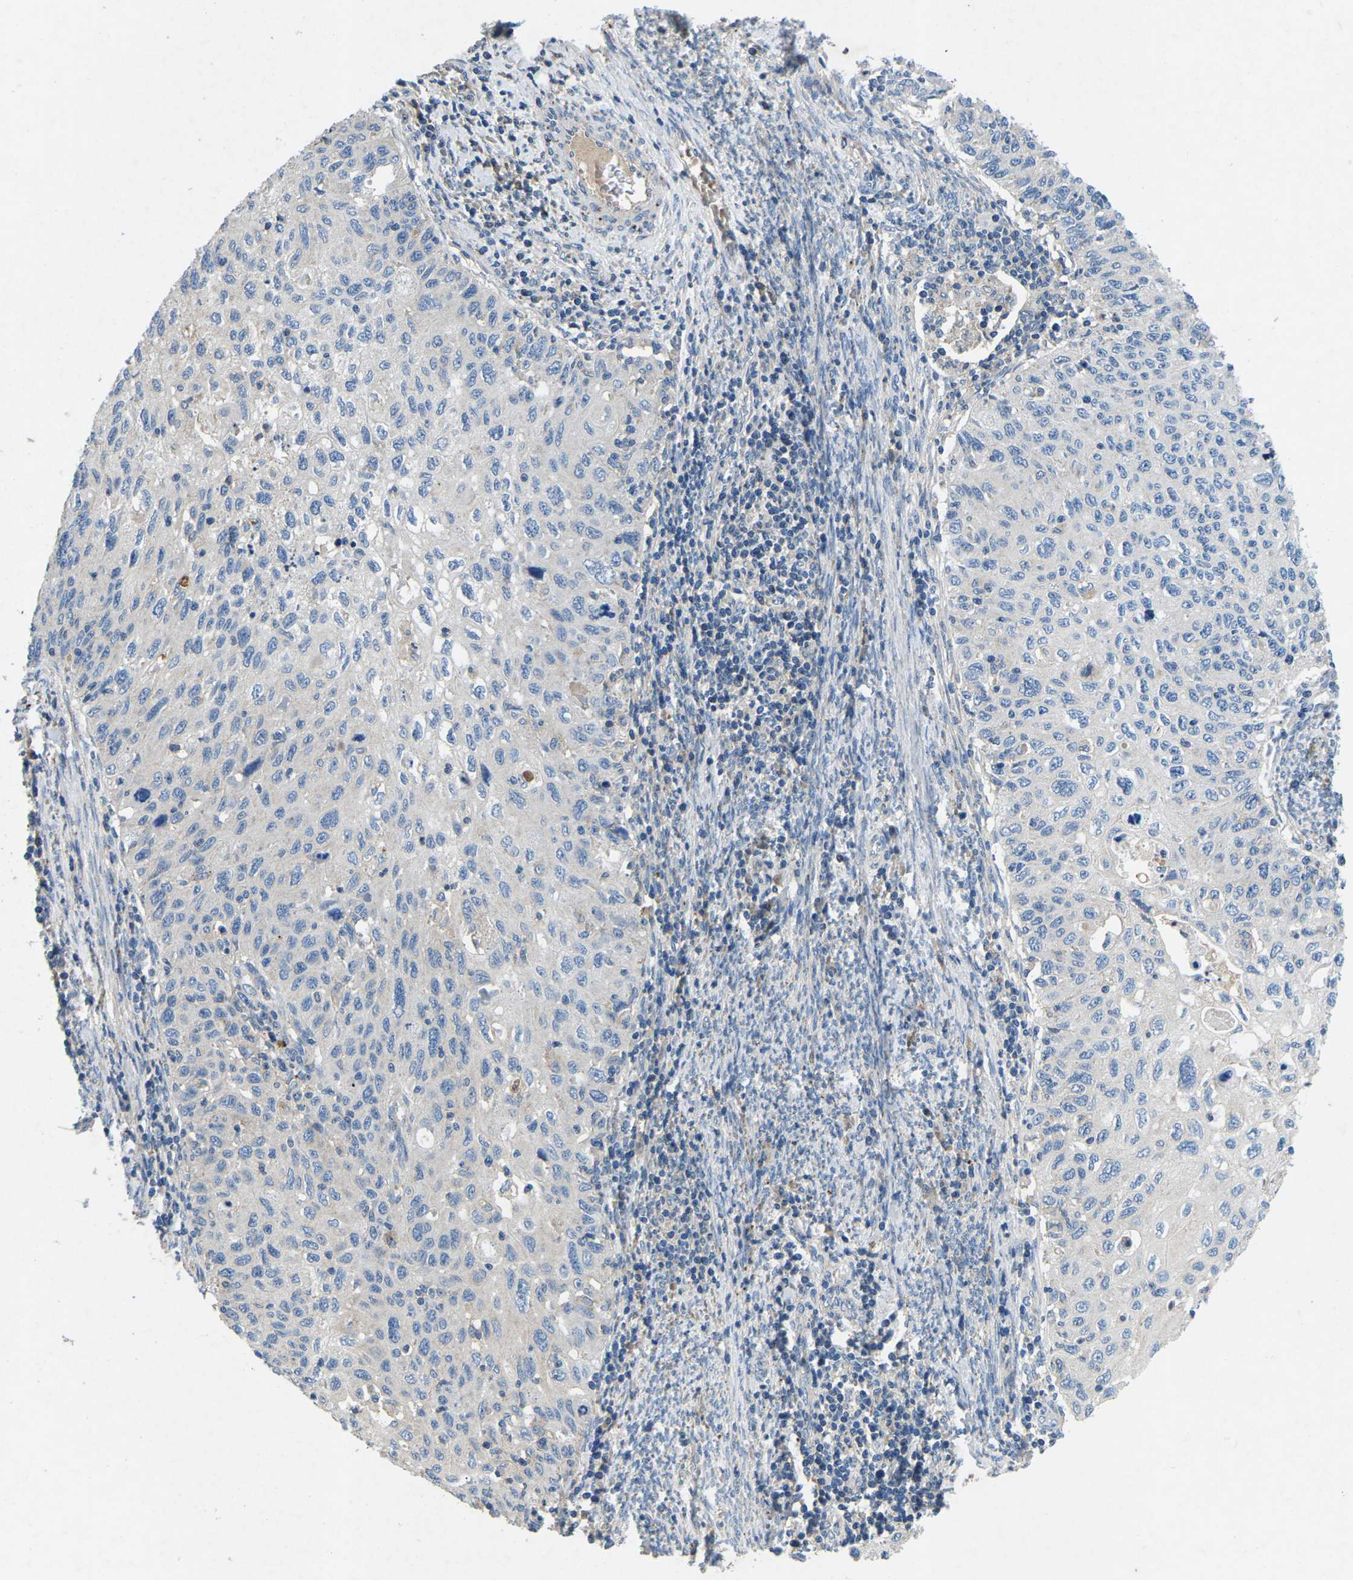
{"staining": {"intensity": "negative", "quantity": "none", "location": "none"}, "tissue": "cervical cancer", "cell_type": "Tumor cells", "image_type": "cancer", "snomed": [{"axis": "morphology", "description": "Squamous cell carcinoma, NOS"}, {"axis": "topography", "description": "Cervix"}], "caption": "Squamous cell carcinoma (cervical) stained for a protein using immunohistochemistry displays no positivity tumor cells.", "gene": "PDCD6IP", "patient": {"sex": "female", "age": 70}}